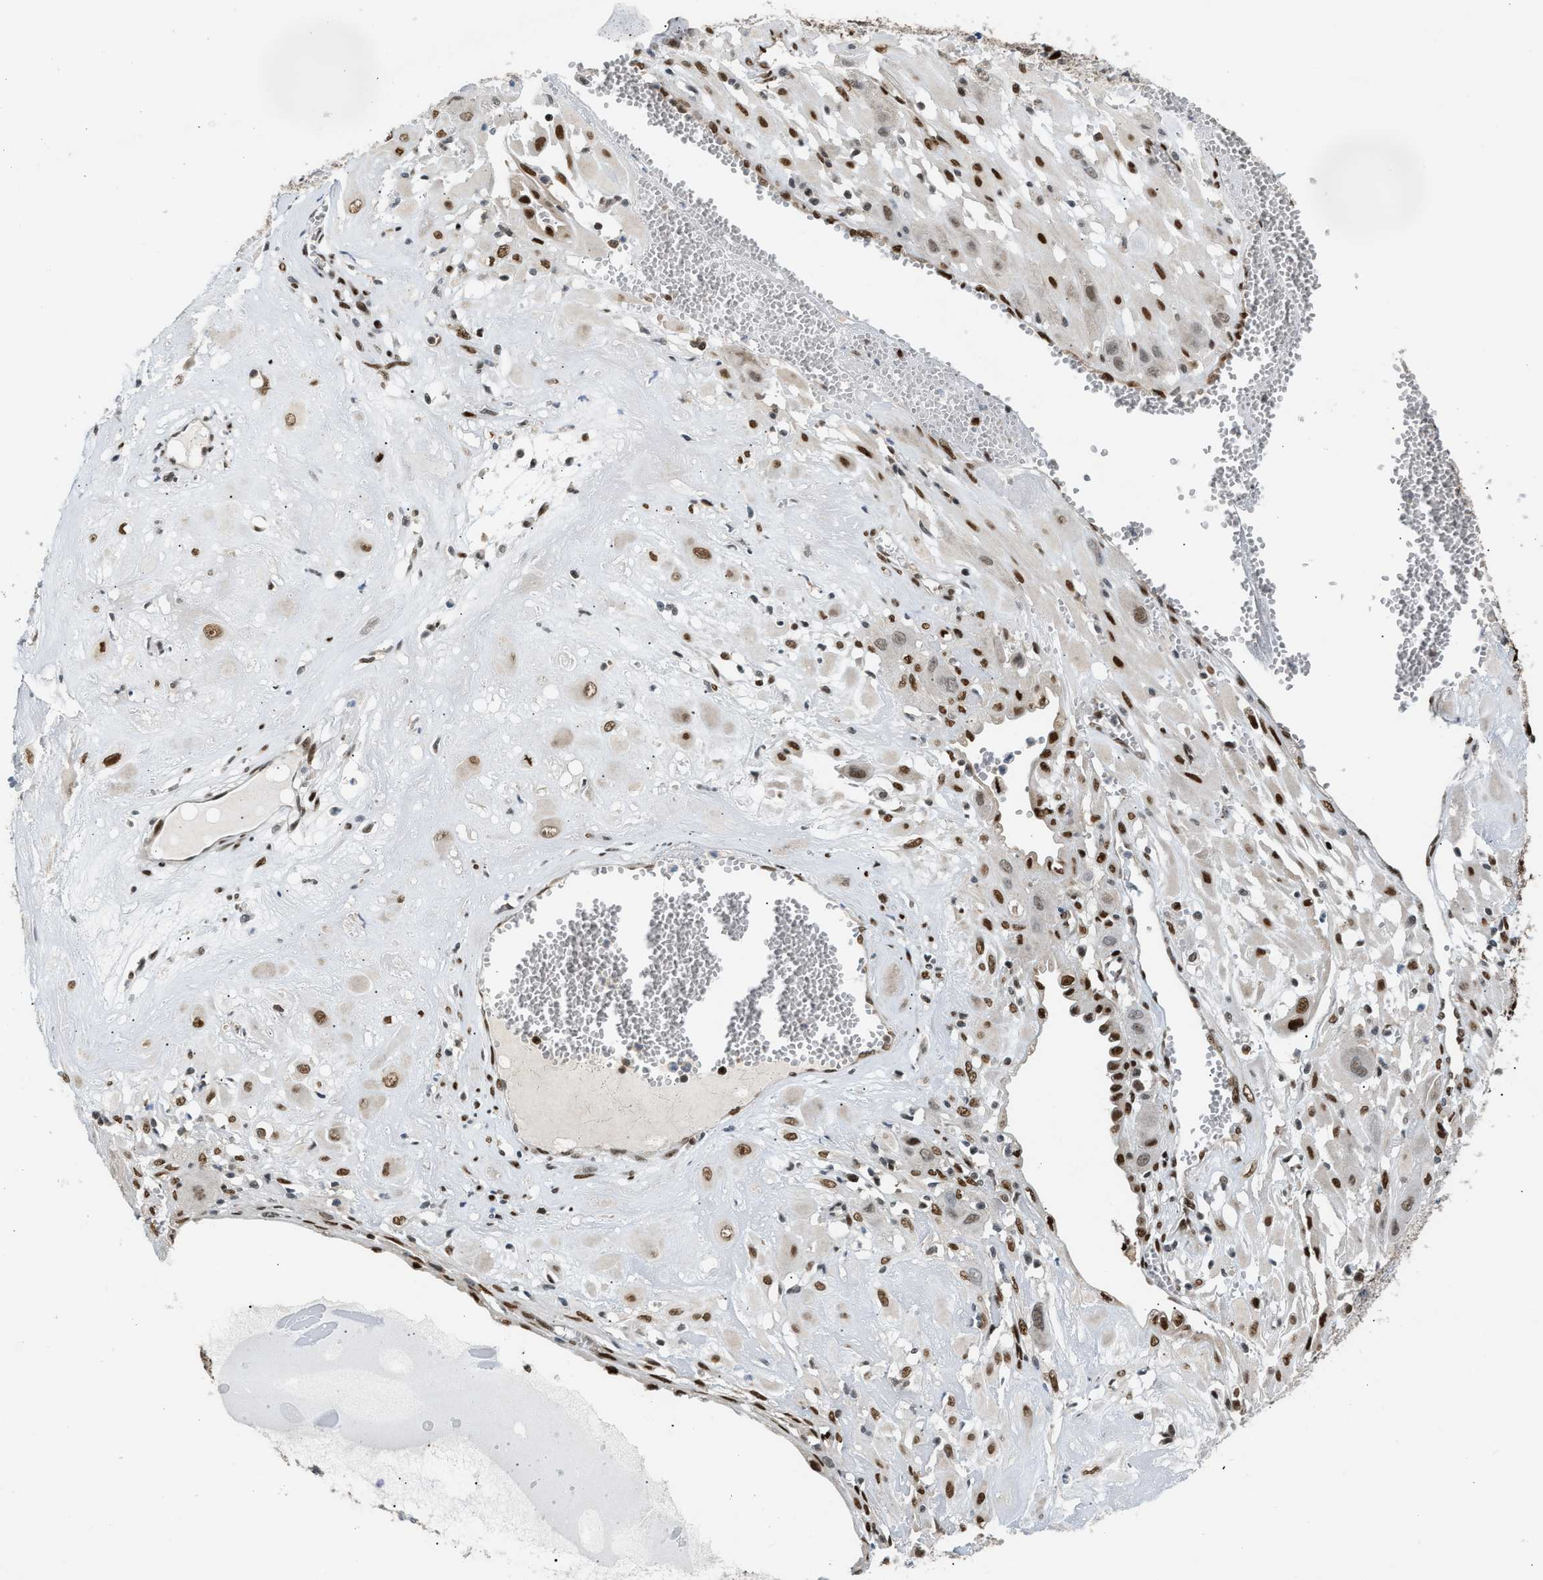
{"staining": {"intensity": "strong", "quantity": ">75%", "location": "nuclear"}, "tissue": "cervical cancer", "cell_type": "Tumor cells", "image_type": "cancer", "snomed": [{"axis": "morphology", "description": "Squamous cell carcinoma, NOS"}, {"axis": "topography", "description": "Cervix"}], "caption": "This photomicrograph shows immunohistochemistry (IHC) staining of human squamous cell carcinoma (cervical), with high strong nuclear positivity in about >75% of tumor cells.", "gene": "SSBP2", "patient": {"sex": "female", "age": 34}}